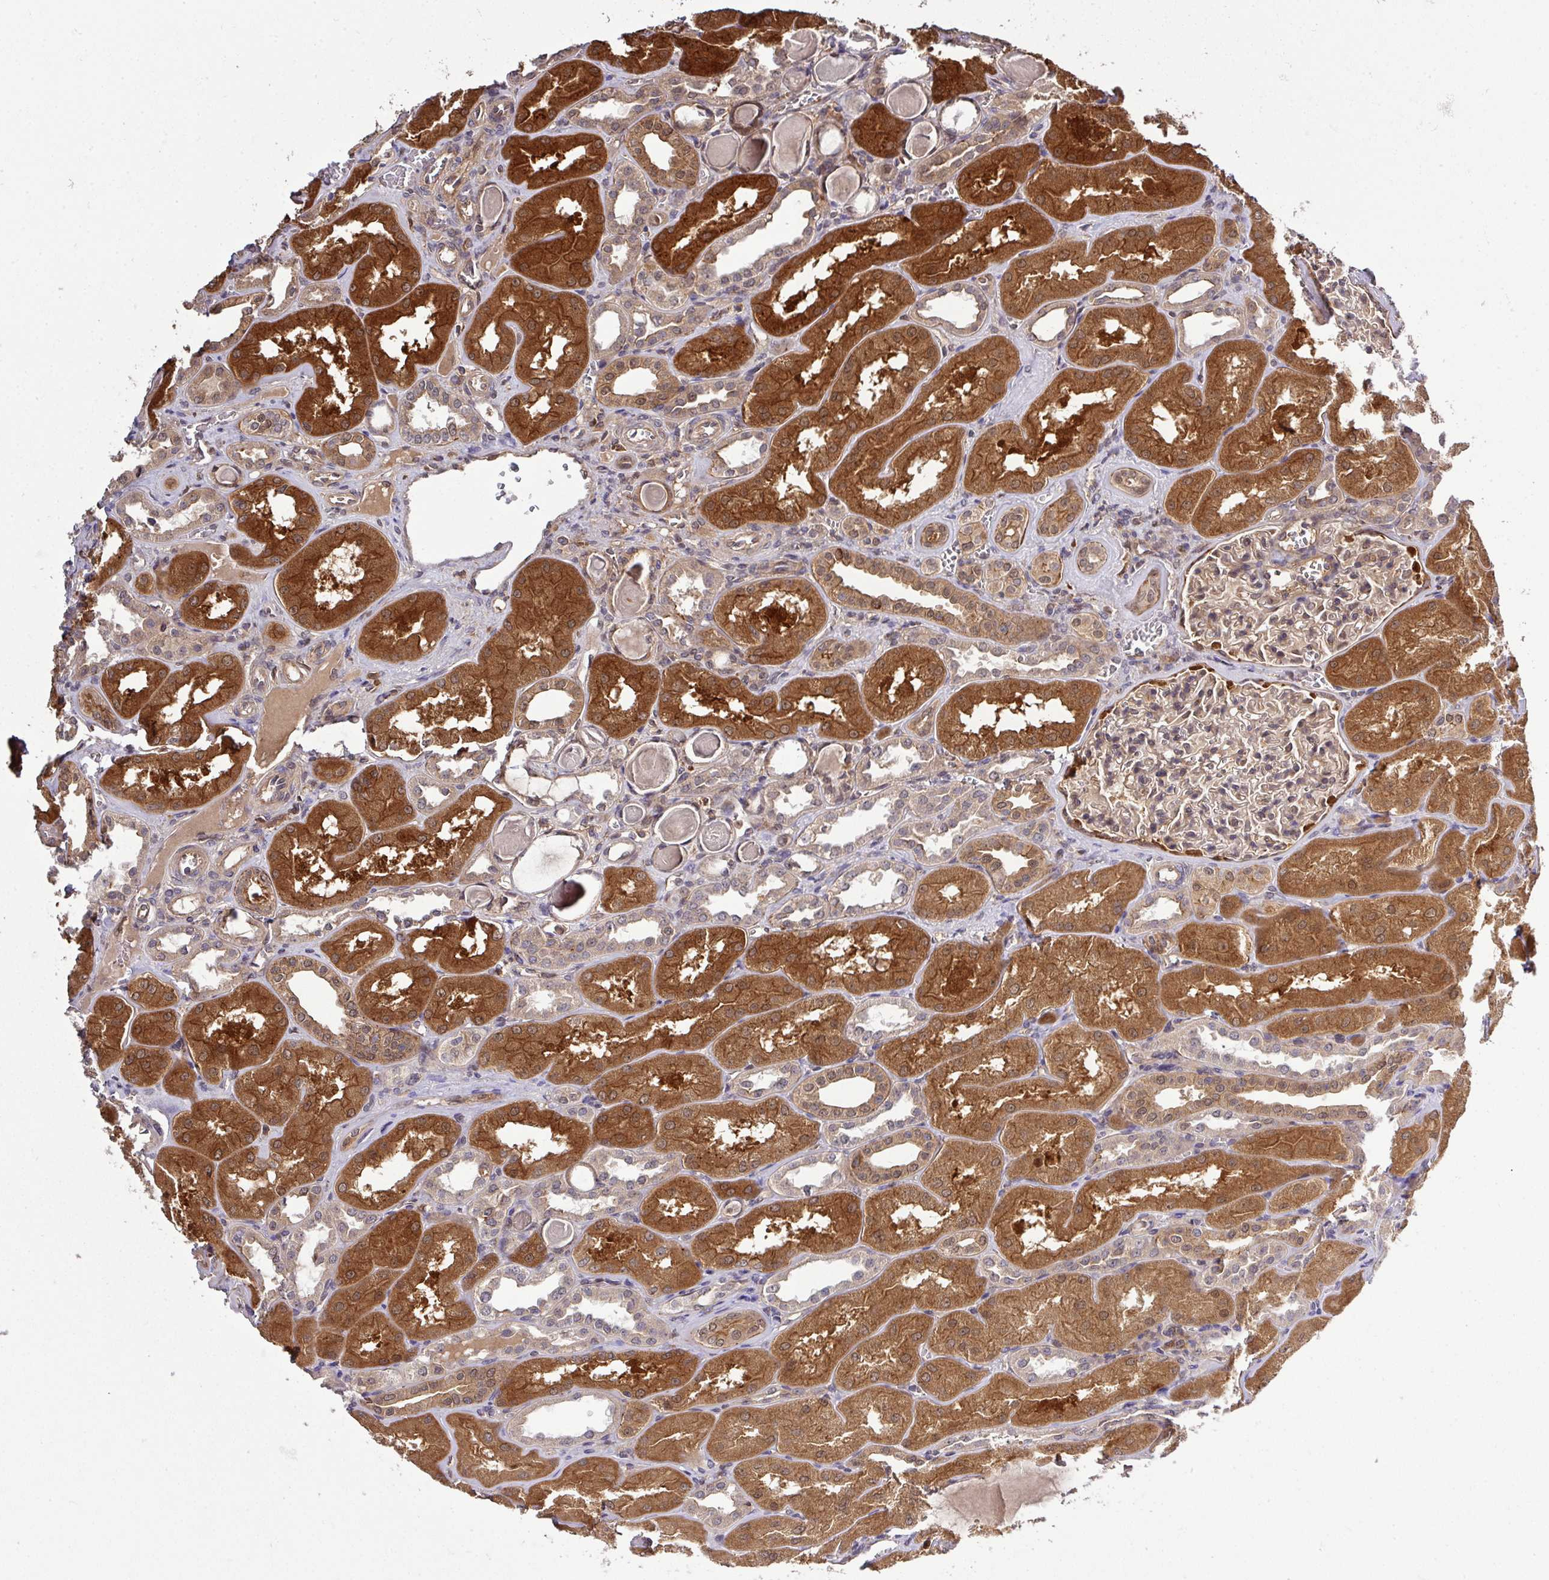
{"staining": {"intensity": "weak", "quantity": "25%-75%", "location": "cytoplasmic/membranous,nuclear"}, "tissue": "kidney", "cell_type": "Cells in glomeruli", "image_type": "normal", "snomed": [{"axis": "morphology", "description": "Normal tissue, NOS"}, {"axis": "topography", "description": "Kidney"}], "caption": "A brown stain highlights weak cytoplasmic/membranous,nuclear staining of a protein in cells in glomeruli of benign human kidney. (brown staining indicates protein expression, while blue staining denotes nuclei).", "gene": "ARPIN", "patient": {"sex": "male", "age": 61}}